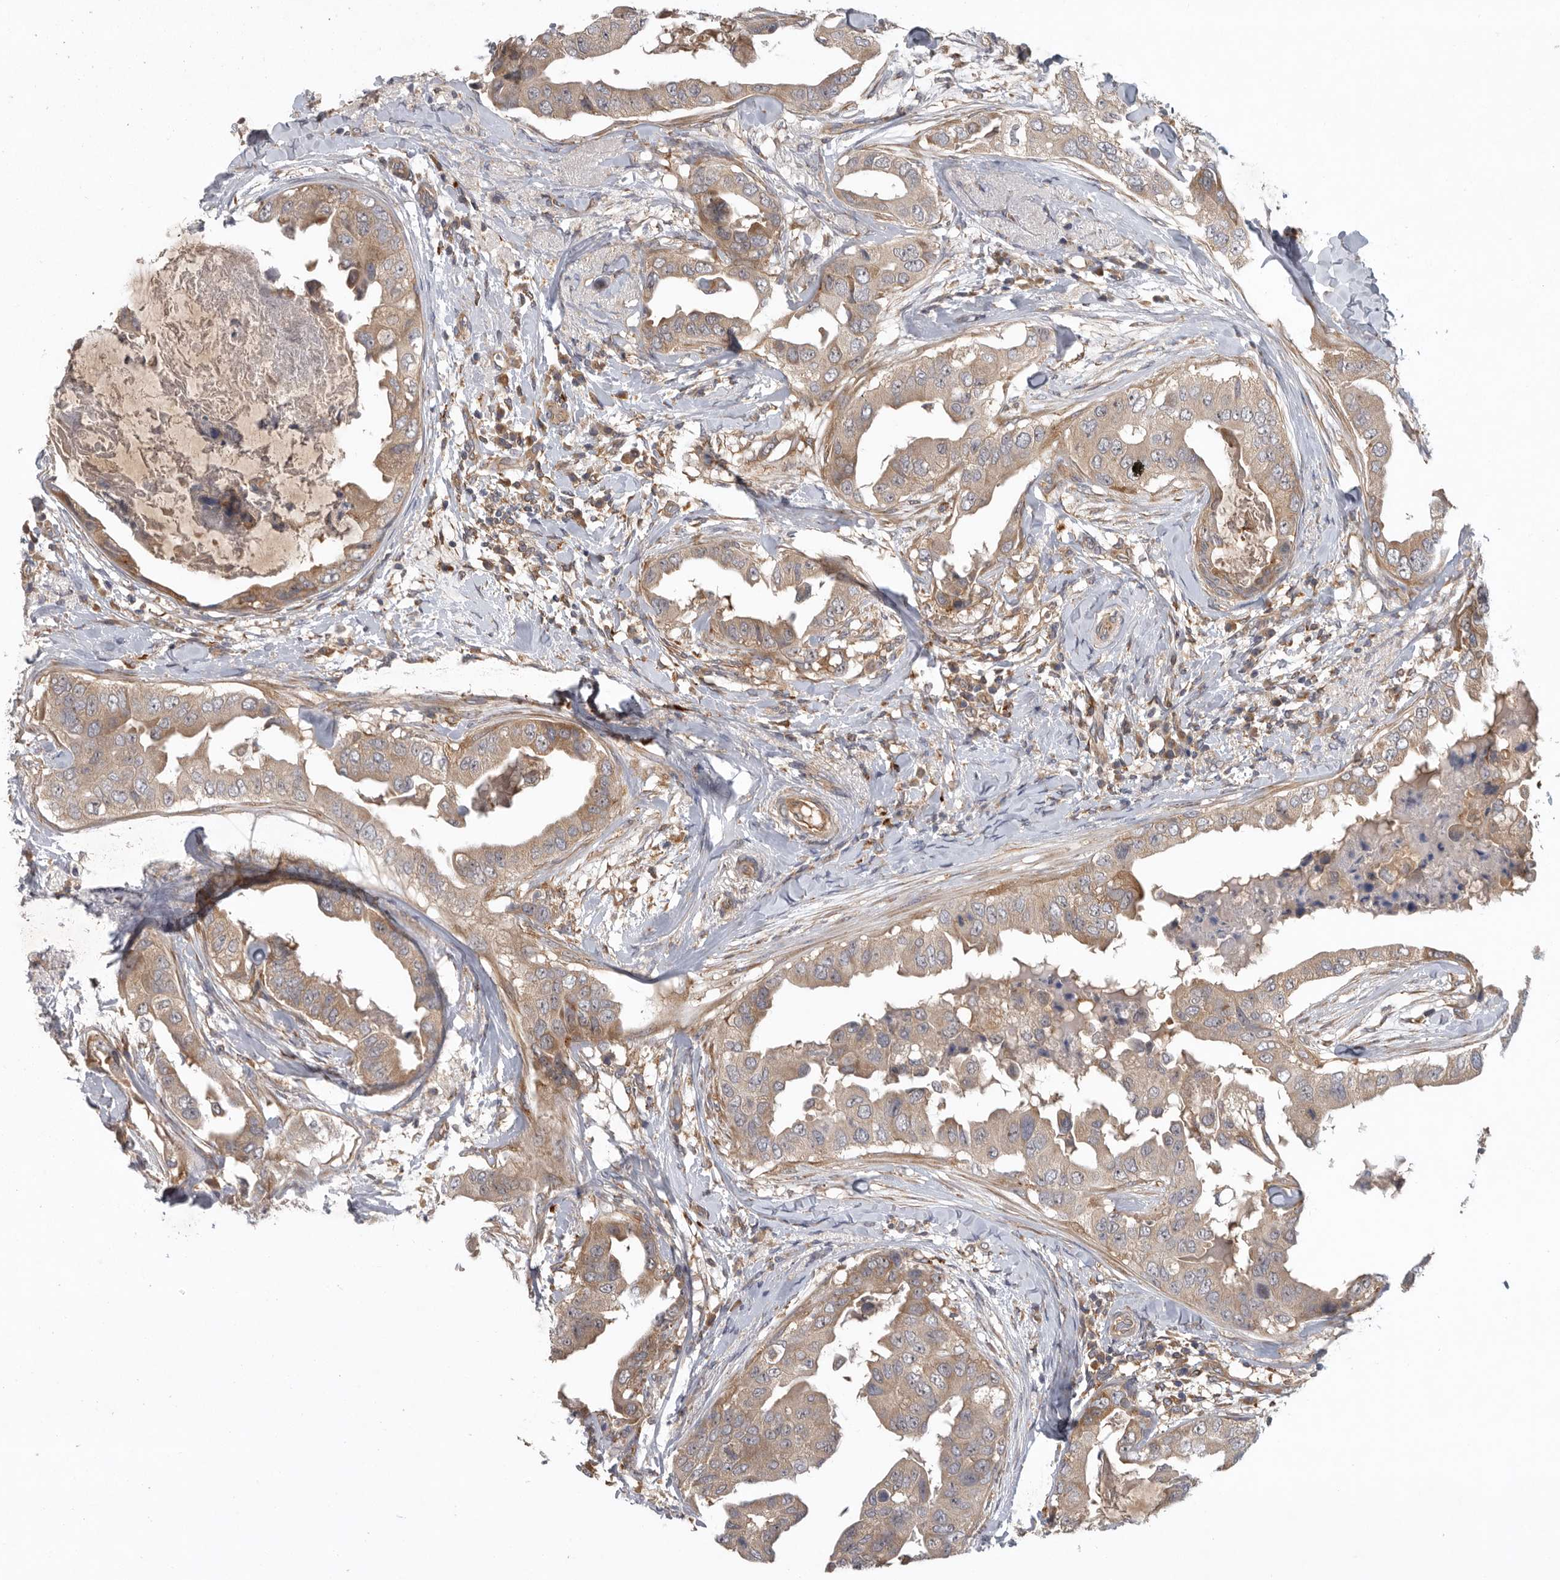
{"staining": {"intensity": "weak", "quantity": ">75%", "location": "cytoplasmic/membranous"}, "tissue": "breast cancer", "cell_type": "Tumor cells", "image_type": "cancer", "snomed": [{"axis": "morphology", "description": "Duct carcinoma"}, {"axis": "topography", "description": "Breast"}], "caption": "This is an image of immunohistochemistry staining of breast infiltrating ductal carcinoma, which shows weak staining in the cytoplasmic/membranous of tumor cells.", "gene": "C1orf109", "patient": {"sex": "female", "age": 40}}